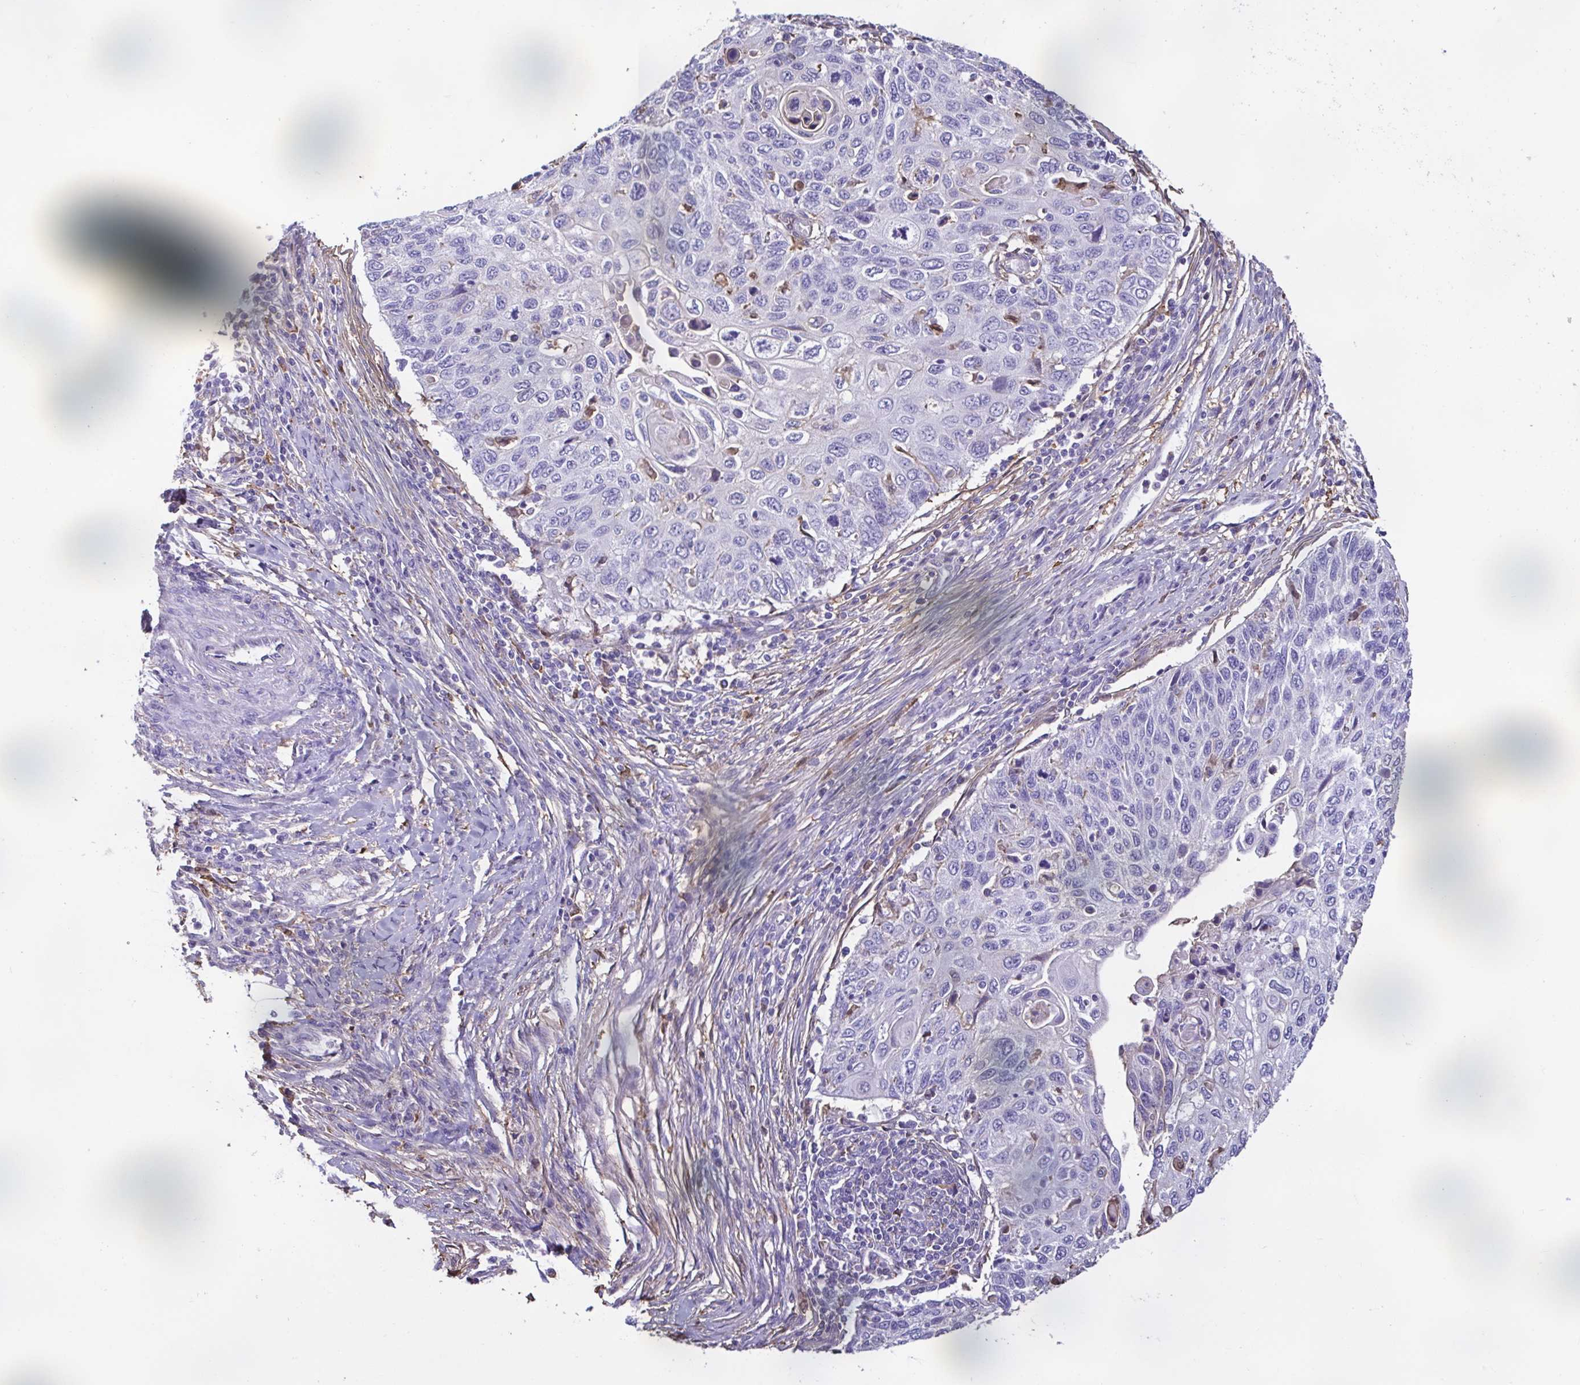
{"staining": {"intensity": "negative", "quantity": "none", "location": "none"}, "tissue": "cervical cancer", "cell_type": "Tumor cells", "image_type": "cancer", "snomed": [{"axis": "morphology", "description": "Squamous cell carcinoma, NOS"}, {"axis": "topography", "description": "Cervix"}], "caption": "This is a photomicrograph of immunohistochemistry staining of cervical squamous cell carcinoma, which shows no positivity in tumor cells.", "gene": "ANXA10", "patient": {"sex": "female", "age": 70}}